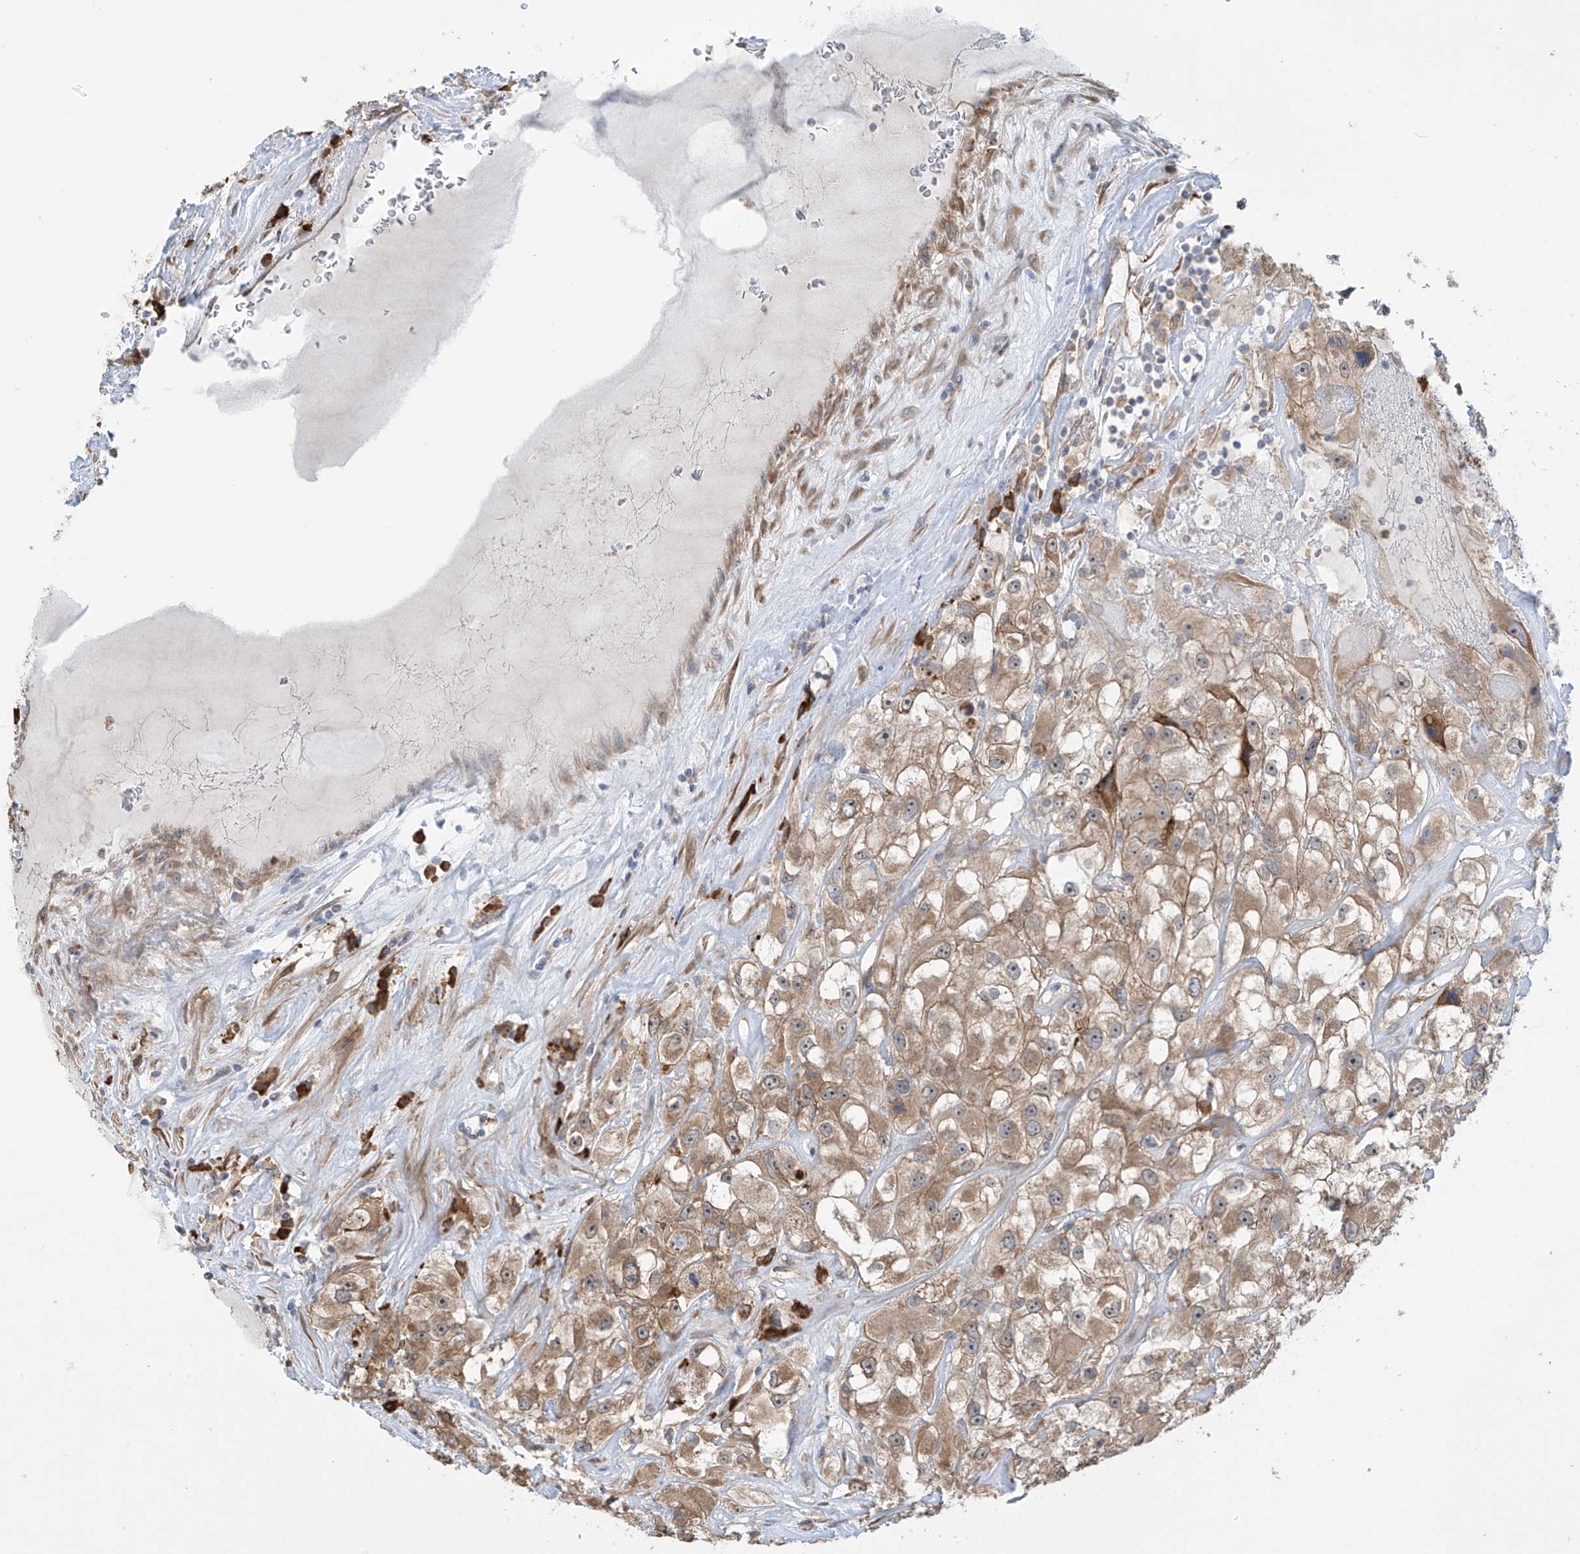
{"staining": {"intensity": "moderate", "quantity": ">75%", "location": "cytoplasmic/membranous"}, "tissue": "renal cancer", "cell_type": "Tumor cells", "image_type": "cancer", "snomed": [{"axis": "morphology", "description": "Adenocarcinoma, NOS"}, {"axis": "topography", "description": "Kidney"}], "caption": "Human renal cancer (adenocarcinoma) stained with a protein marker displays moderate staining in tumor cells.", "gene": "KIAA1522", "patient": {"sex": "female", "age": 52}}